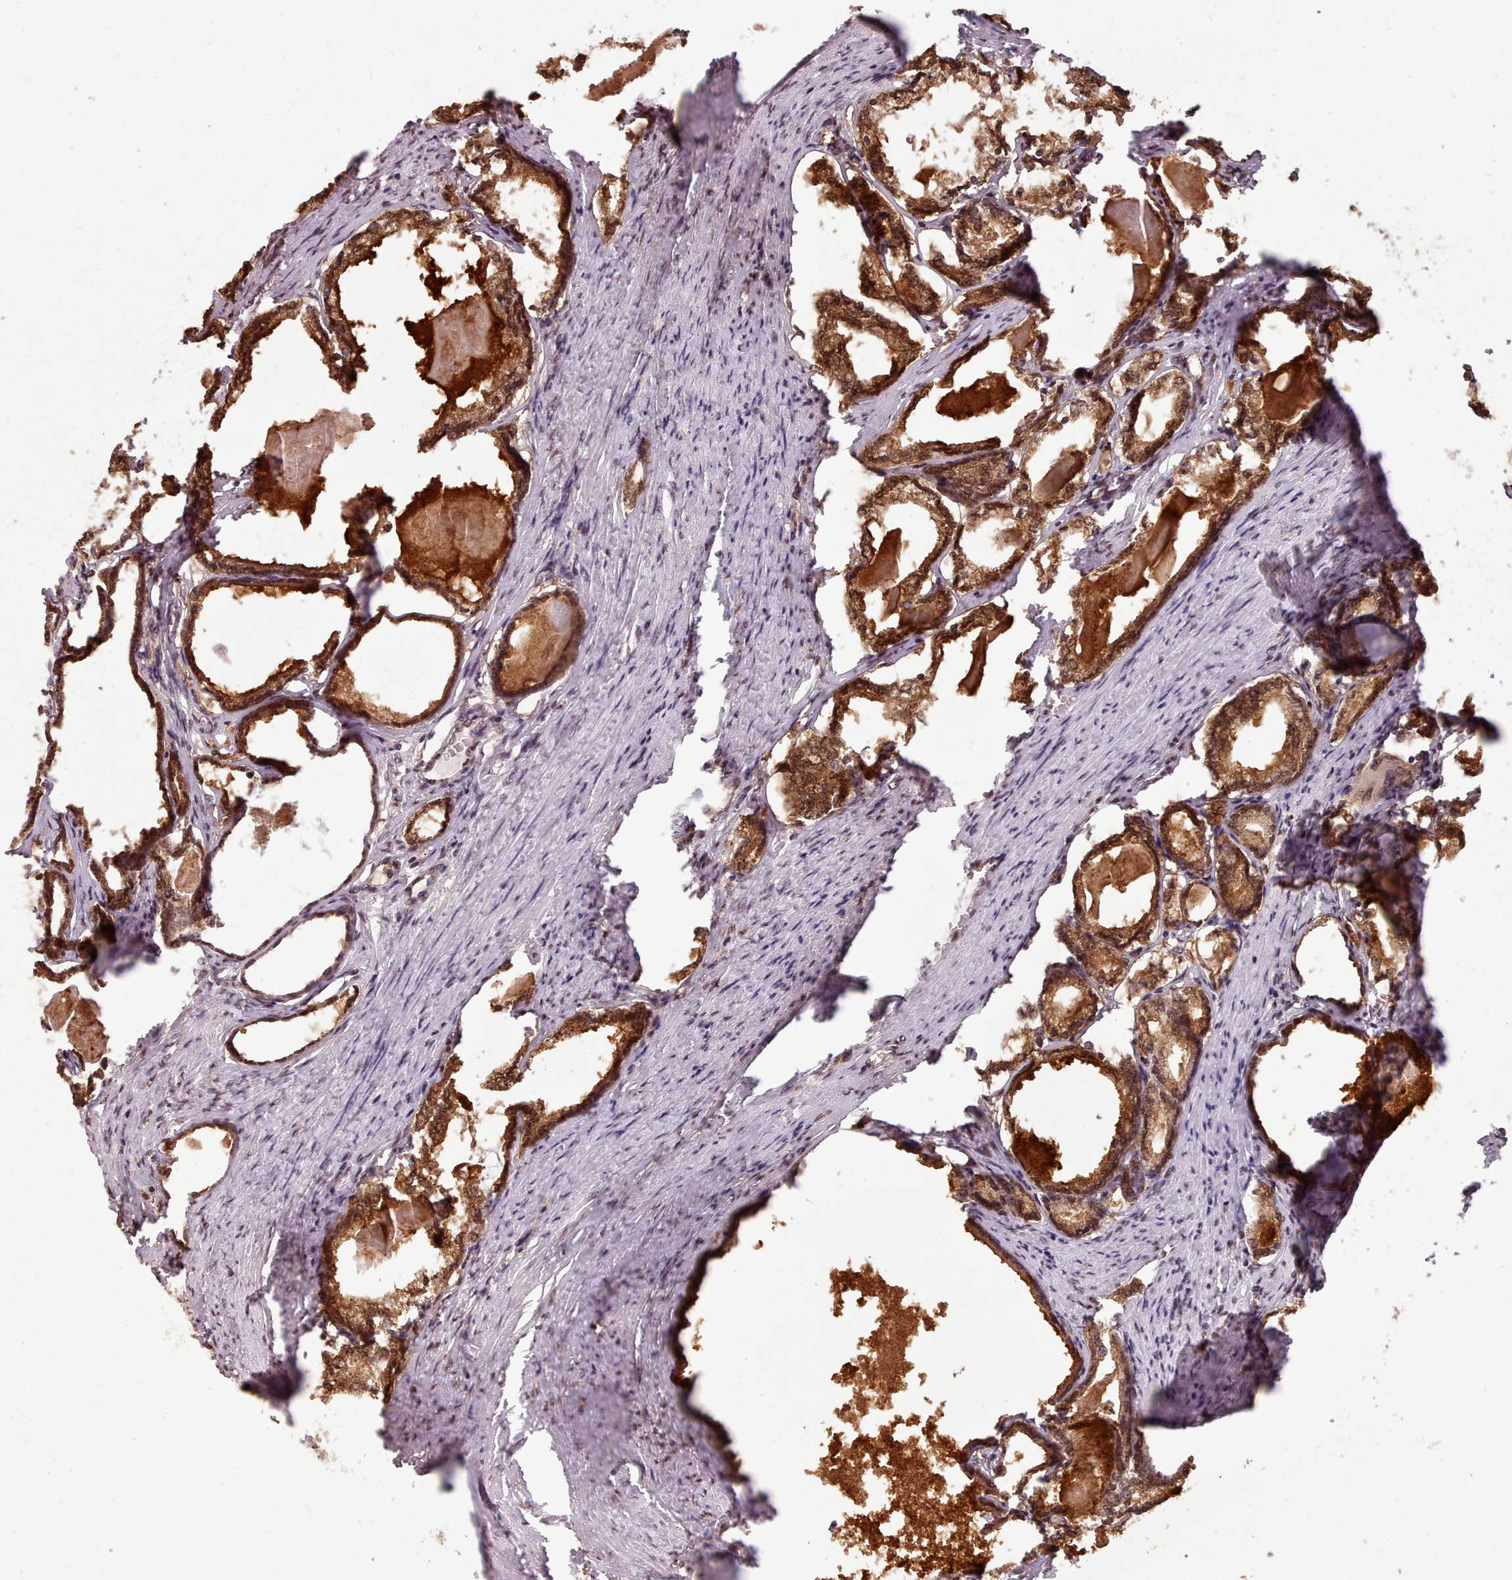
{"staining": {"intensity": "strong", "quantity": ">75%", "location": "cytoplasmic/membranous,nuclear"}, "tissue": "prostate cancer", "cell_type": "Tumor cells", "image_type": "cancer", "snomed": [{"axis": "morphology", "description": "Adenocarcinoma, High grade"}, {"axis": "topography", "description": "Prostate"}], "caption": "Immunohistochemistry of prostate cancer displays high levels of strong cytoplasmic/membranous and nuclear staining in approximately >75% of tumor cells. Using DAB (brown) and hematoxylin (blue) stains, captured at high magnification using brightfield microscopy.", "gene": "RPS27A", "patient": {"sex": "male", "age": 69}}